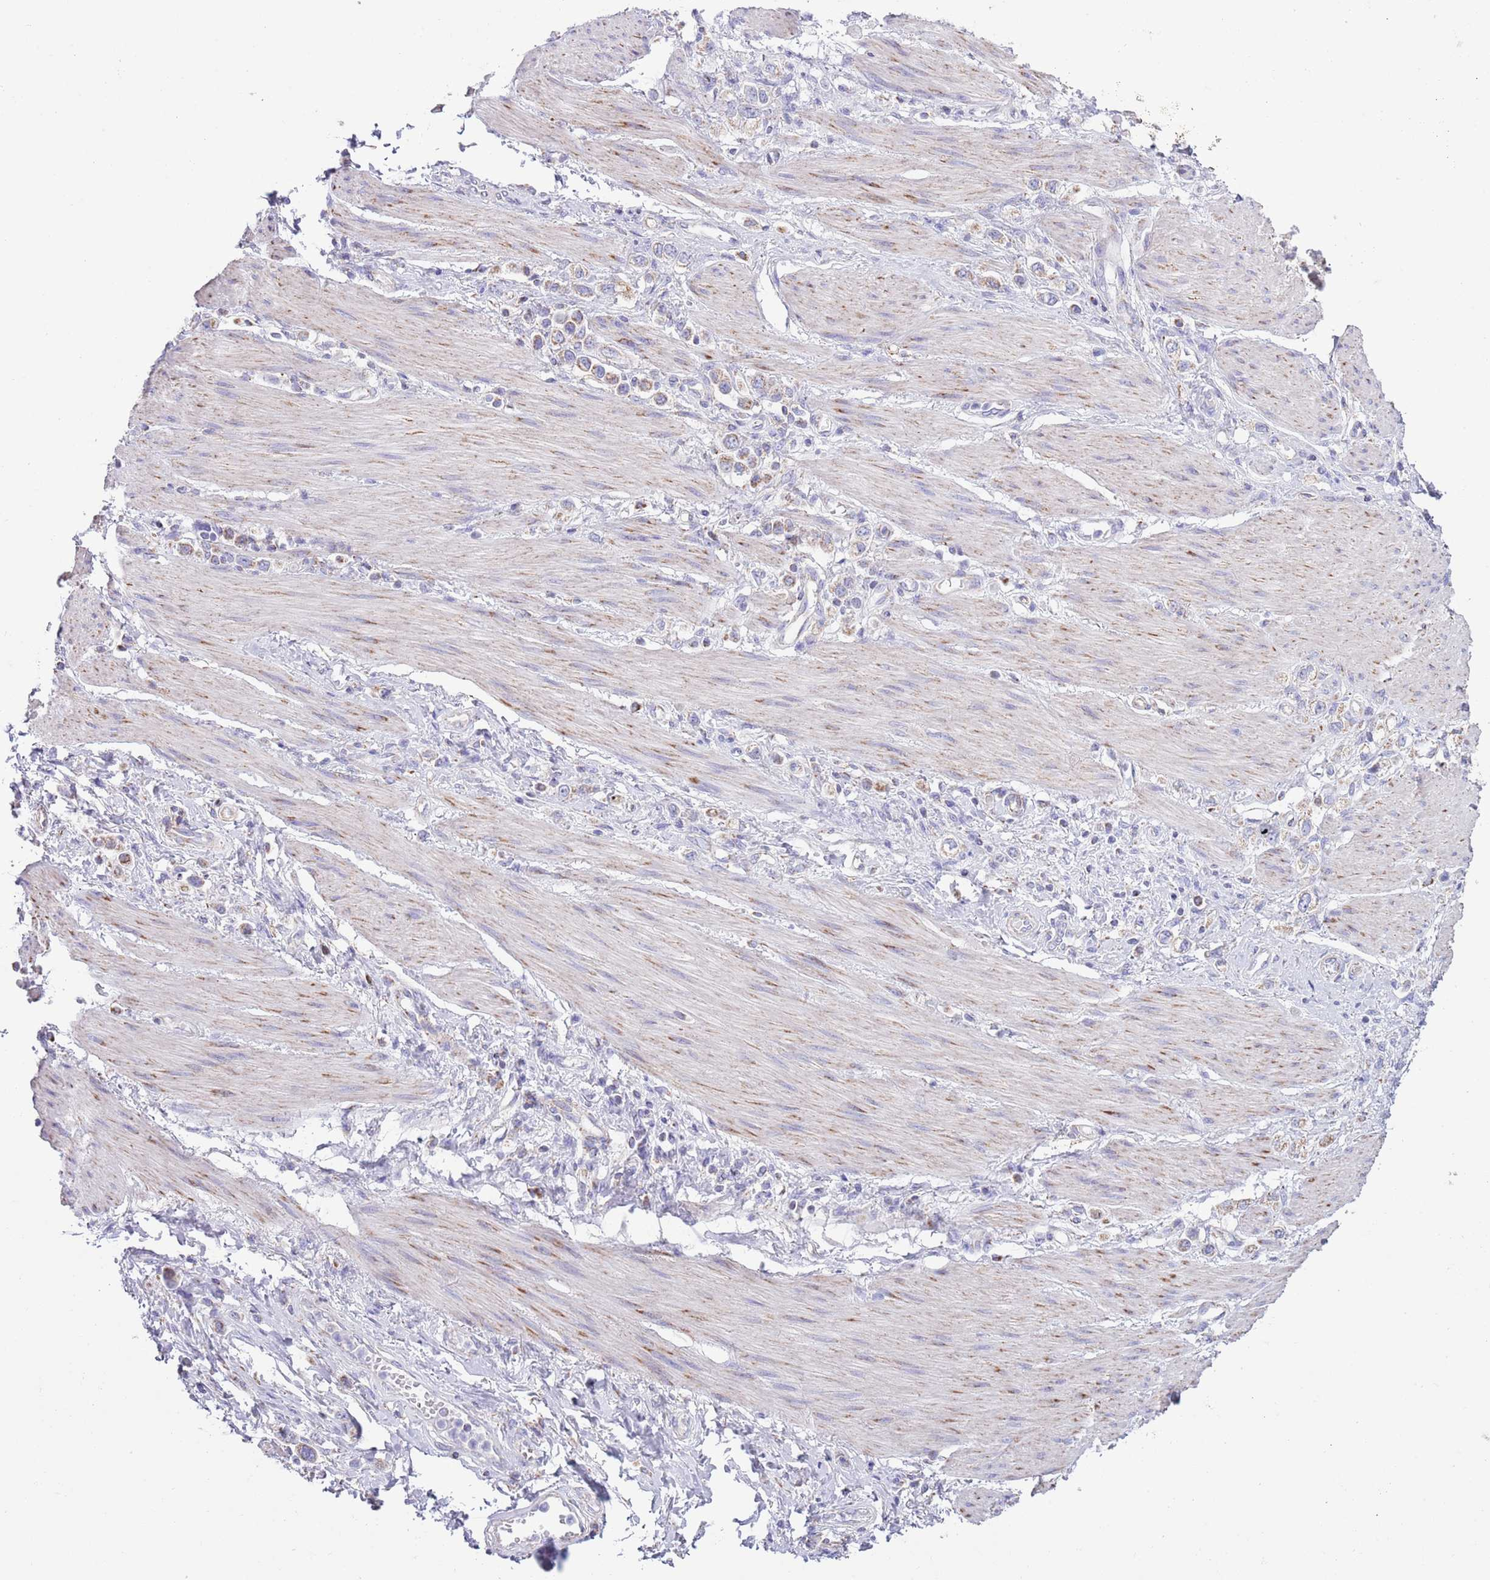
{"staining": {"intensity": "weak", "quantity": "25%-75%", "location": "cytoplasmic/membranous"}, "tissue": "stomach cancer", "cell_type": "Tumor cells", "image_type": "cancer", "snomed": [{"axis": "morphology", "description": "Adenocarcinoma, NOS"}, {"axis": "topography", "description": "Stomach"}], "caption": "A brown stain highlights weak cytoplasmic/membranous staining of a protein in human stomach adenocarcinoma tumor cells.", "gene": "ATP6V1B1", "patient": {"sex": "female", "age": 65}}